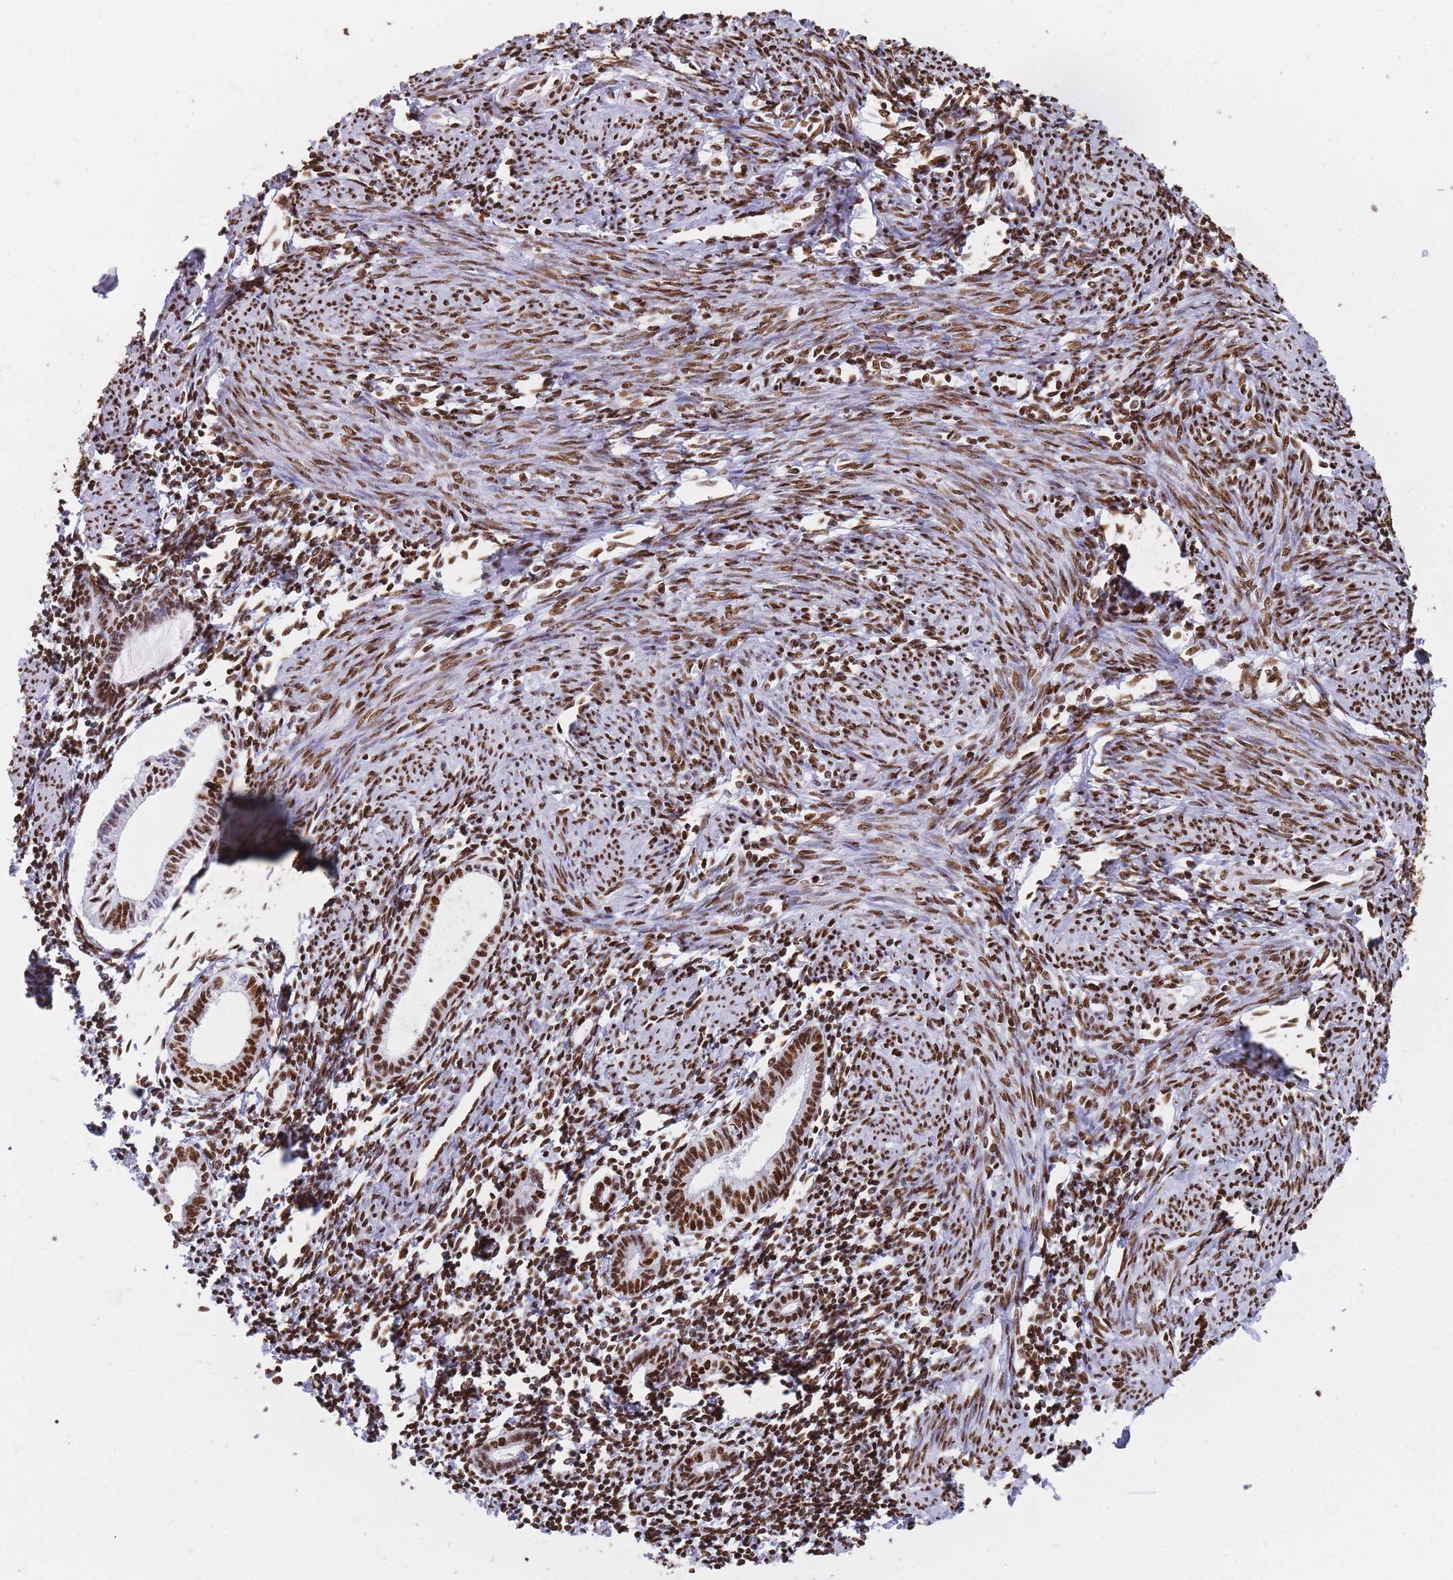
{"staining": {"intensity": "strong", "quantity": ">75%", "location": "nuclear"}, "tissue": "endometrium", "cell_type": "Cells in endometrial stroma", "image_type": "normal", "snomed": [{"axis": "morphology", "description": "Normal tissue, NOS"}, {"axis": "topography", "description": "Endometrium"}], "caption": "Brown immunohistochemical staining in normal human endometrium exhibits strong nuclear staining in approximately >75% of cells in endometrial stroma.", "gene": "HNRNPUL1", "patient": {"sex": "female", "age": 63}}